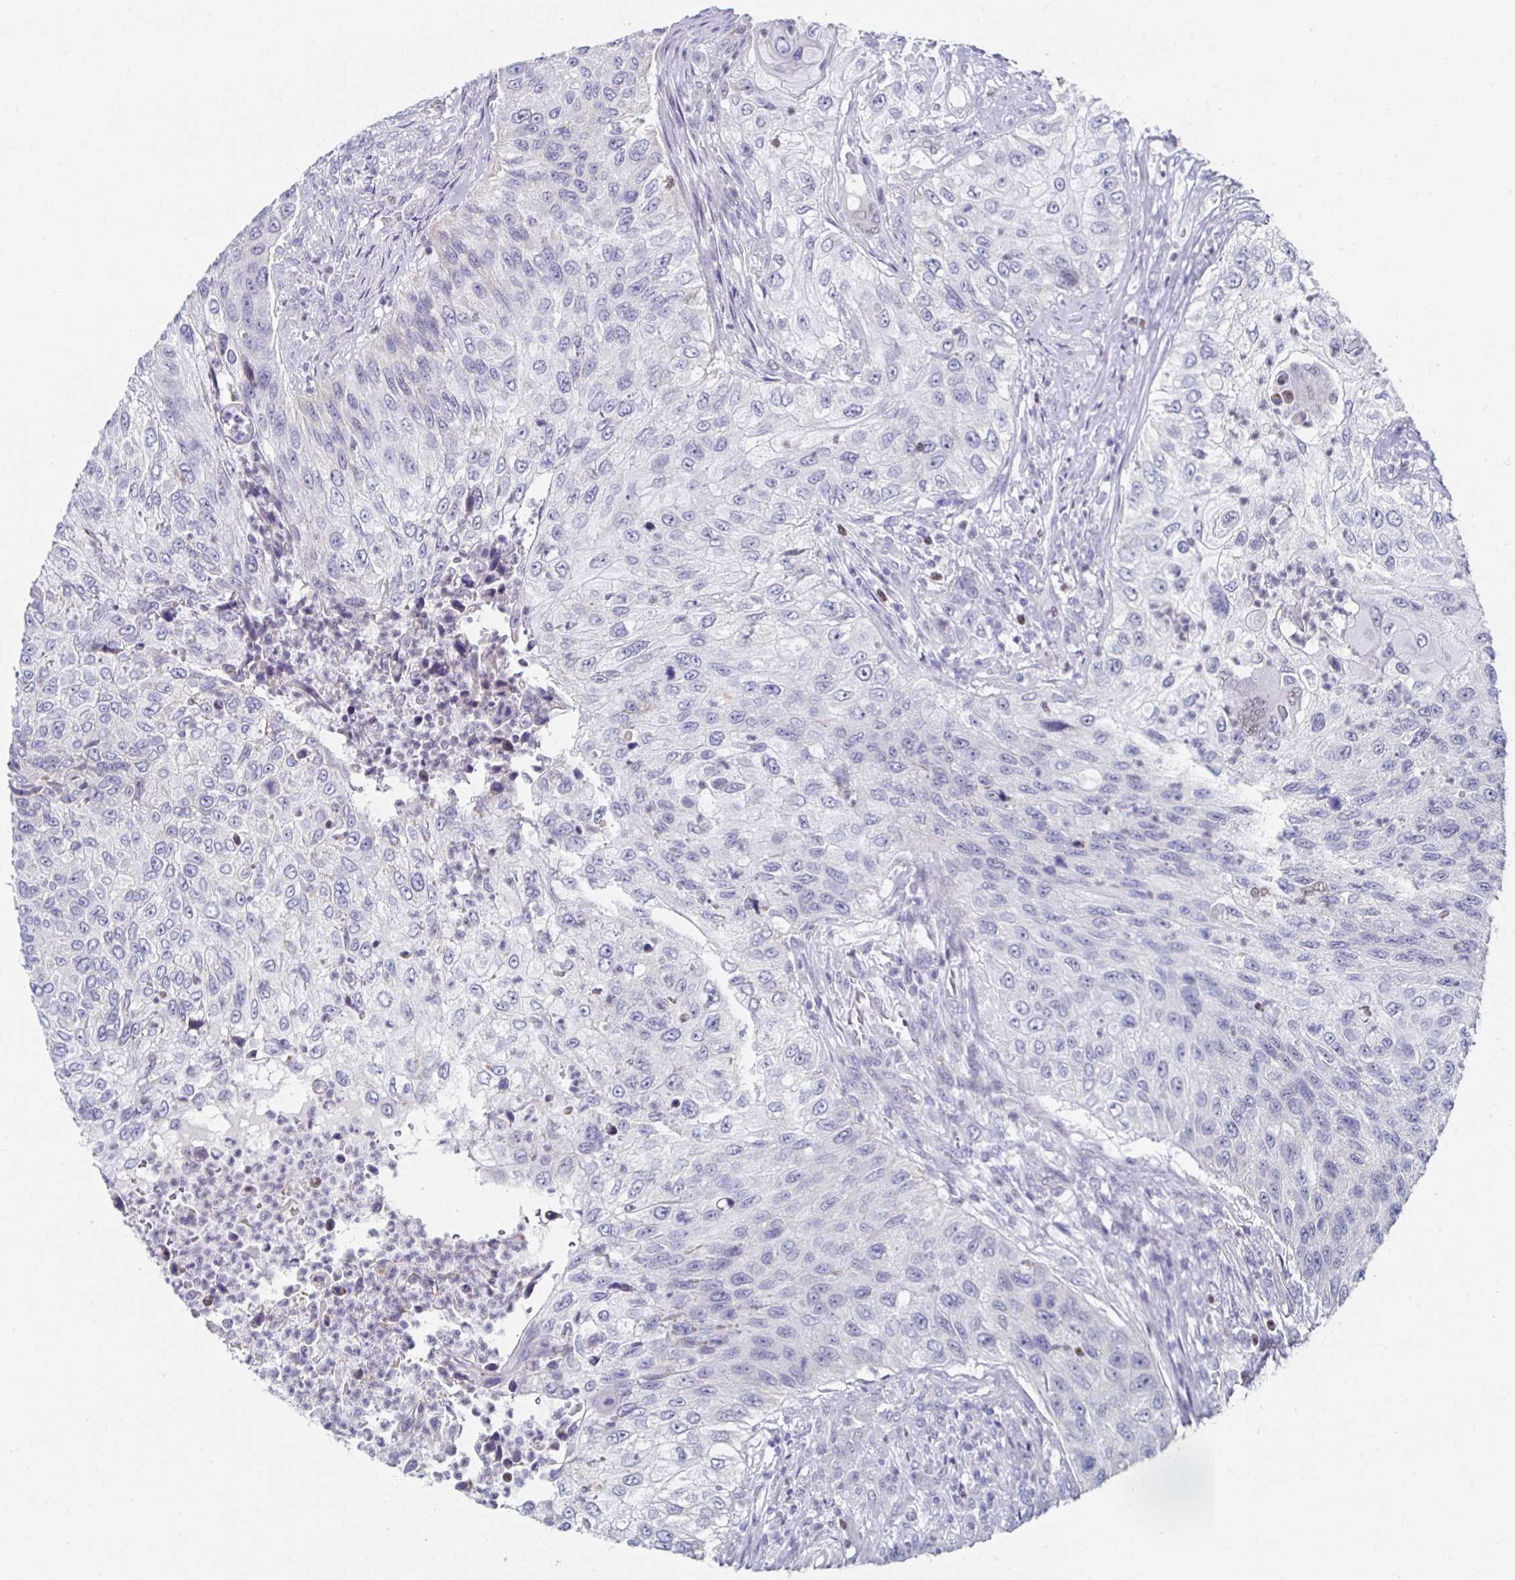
{"staining": {"intensity": "negative", "quantity": "none", "location": "none"}, "tissue": "urothelial cancer", "cell_type": "Tumor cells", "image_type": "cancer", "snomed": [{"axis": "morphology", "description": "Urothelial carcinoma, High grade"}, {"axis": "topography", "description": "Urinary bladder"}], "caption": "Urothelial cancer stained for a protein using immunohistochemistry (IHC) shows no expression tumor cells.", "gene": "NOCT", "patient": {"sex": "female", "age": 60}}